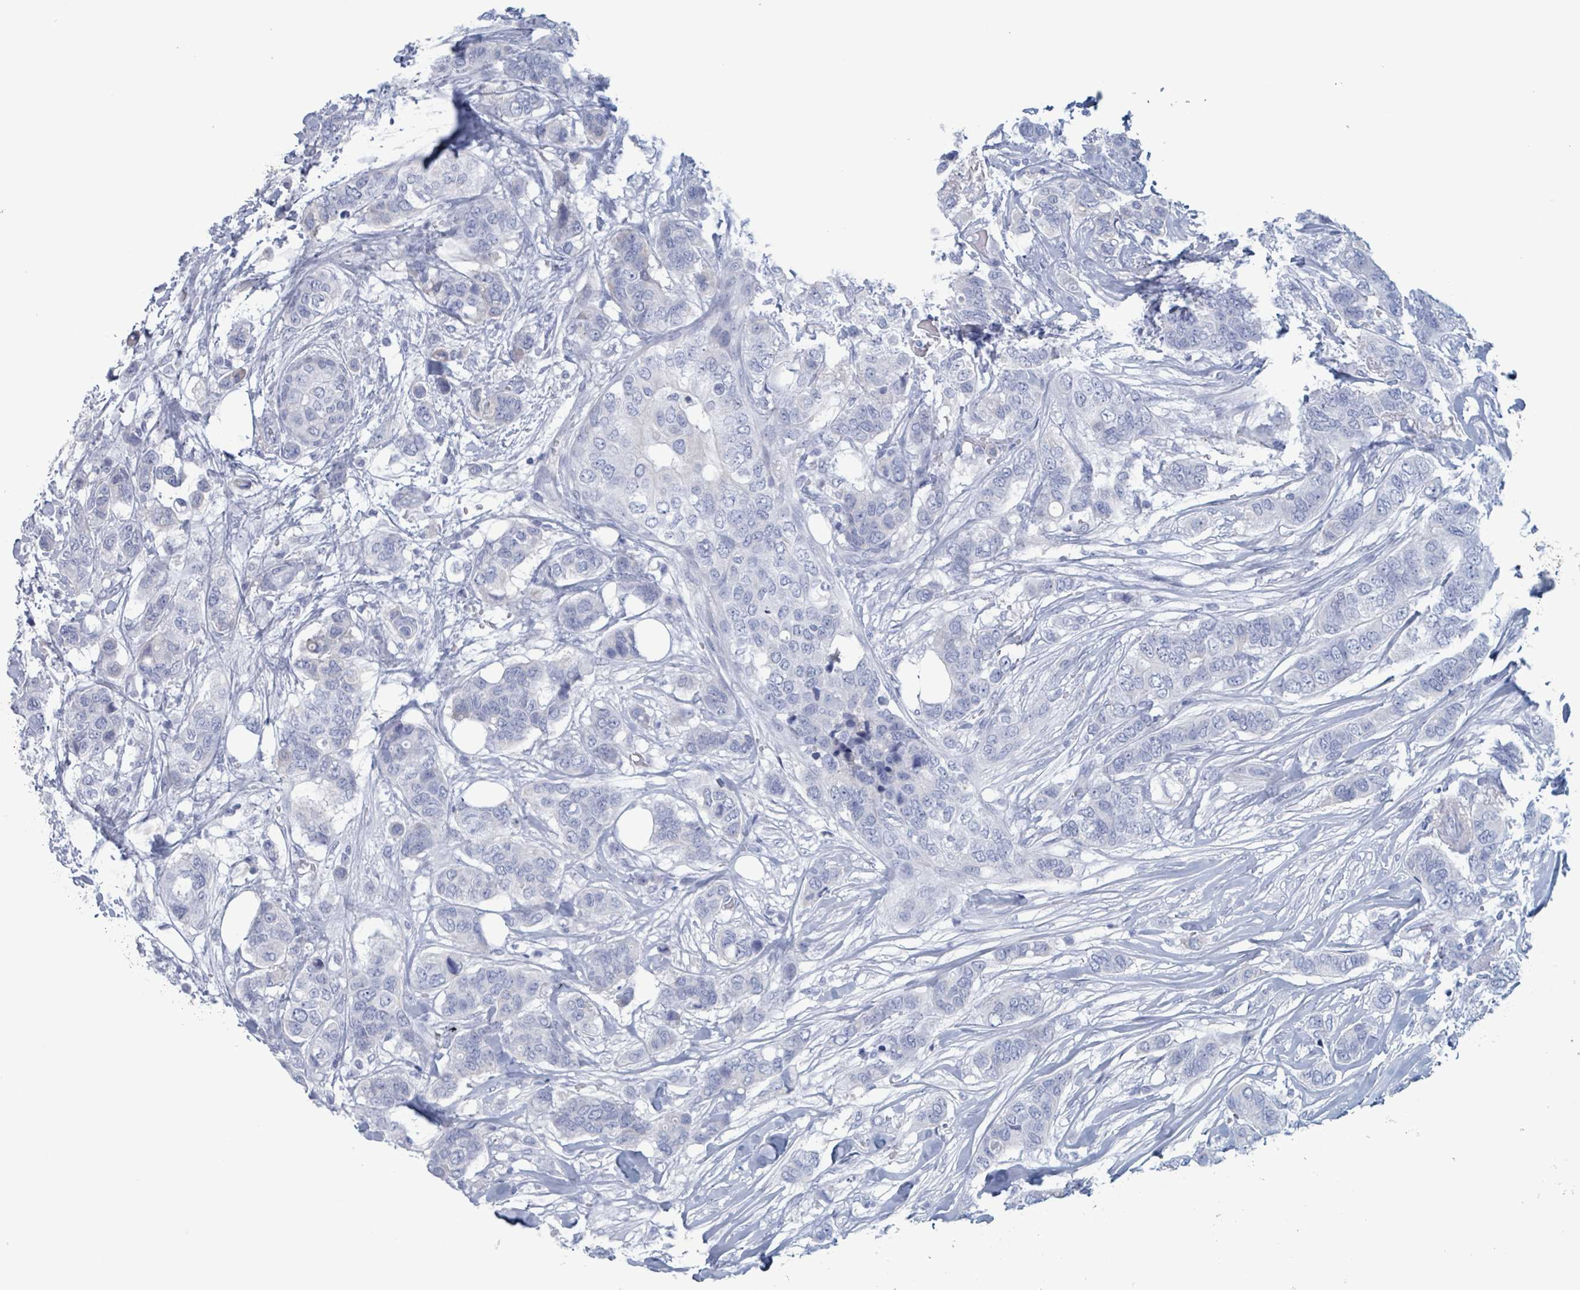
{"staining": {"intensity": "negative", "quantity": "none", "location": "none"}, "tissue": "breast cancer", "cell_type": "Tumor cells", "image_type": "cancer", "snomed": [{"axis": "morphology", "description": "Lobular carcinoma"}, {"axis": "topography", "description": "Breast"}], "caption": "Breast lobular carcinoma stained for a protein using immunohistochemistry (IHC) exhibits no expression tumor cells.", "gene": "KLK4", "patient": {"sex": "female", "age": 51}}